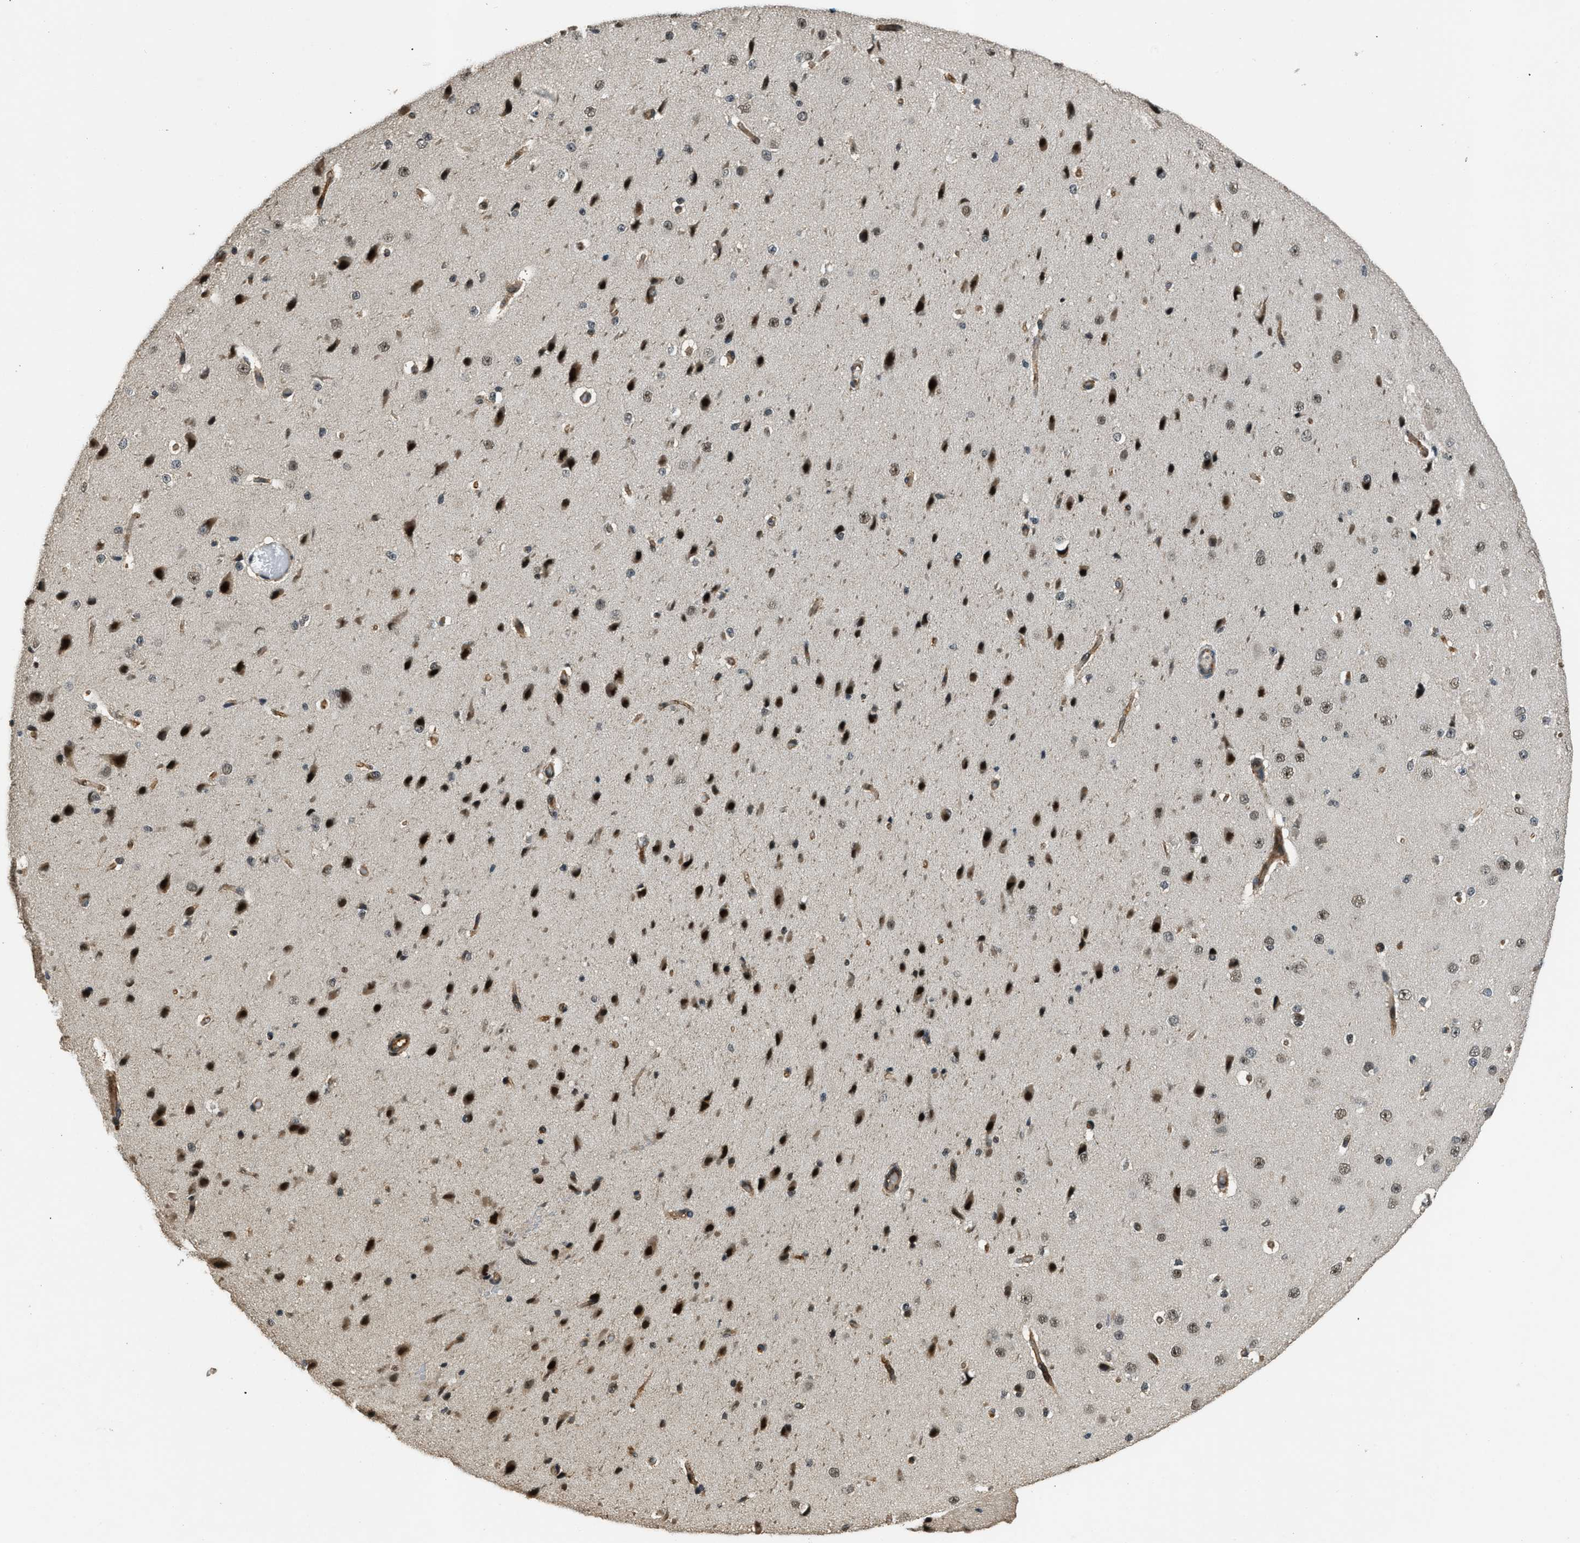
{"staining": {"intensity": "moderate", "quantity": ">75%", "location": "cytoplasmic/membranous"}, "tissue": "cerebral cortex", "cell_type": "Endothelial cells", "image_type": "normal", "snomed": [{"axis": "morphology", "description": "Normal tissue, NOS"}, {"axis": "morphology", "description": "Developmental malformation"}, {"axis": "topography", "description": "Cerebral cortex"}], "caption": "IHC micrograph of unremarkable human cerebral cortex stained for a protein (brown), which displays medium levels of moderate cytoplasmic/membranous expression in about >75% of endothelial cells.", "gene": "MED21", "patient": {"sex": "female", "age": 30}}